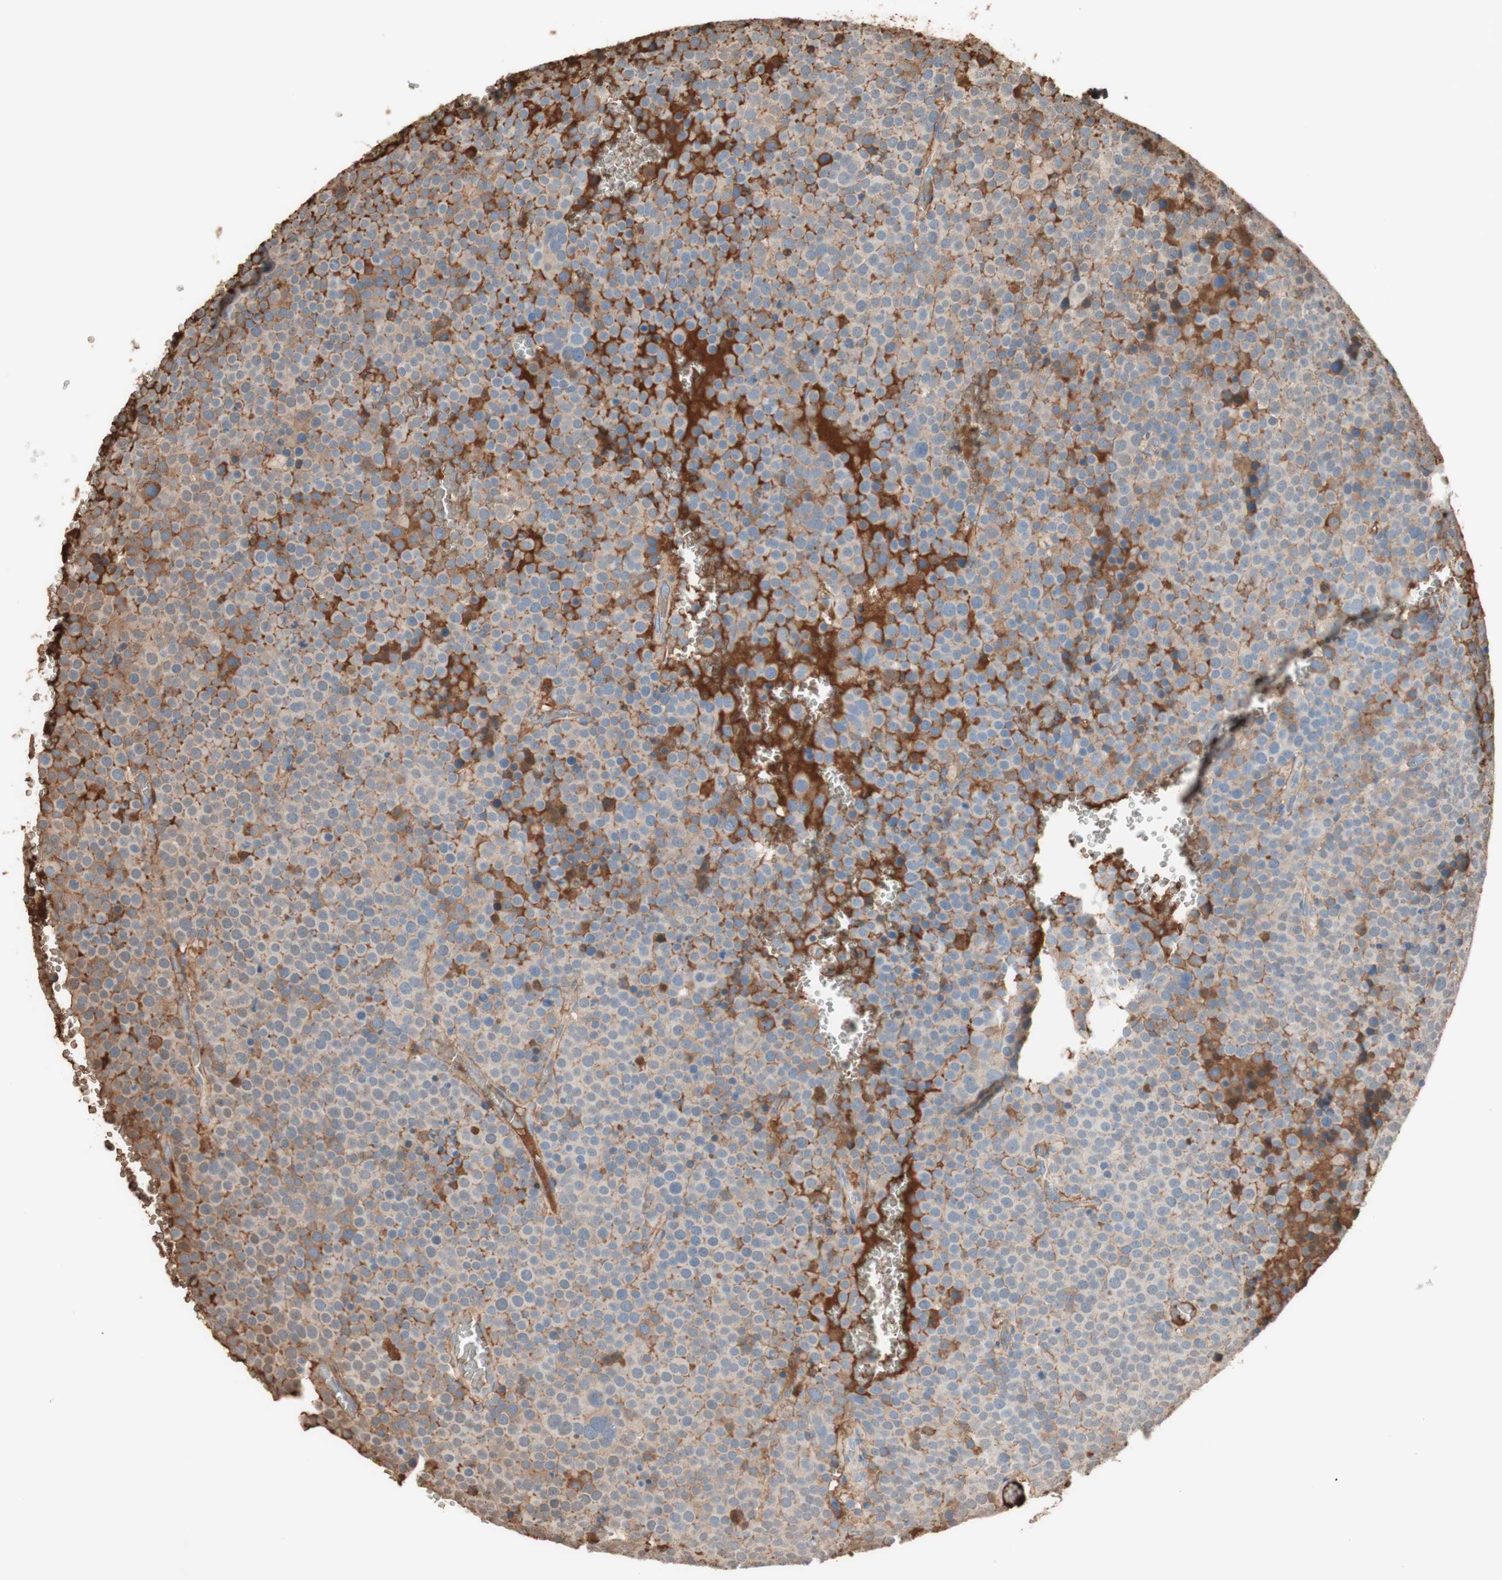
{"staining": {"intensity": "weak", "quantity": ">75%", "location": "cytoplasmic/membranous"}, "tissue": "testis cancer", "cell_type": "Tumor cells", "image_type": "cancer", "snomed": [{"axis": "morphology", "description": "Seminoma, NOS"}, {"axis": "topography", "description": "Testis"}], "caption": "Approximately >75% of tumor cells in testis cancer (seminoma) display weak cytoplasmic/membranous protein positivity as visualized by brown immunohistochemical staining.", "gene": "KNG1", "patient": {"sex": "male", "age": 71}}